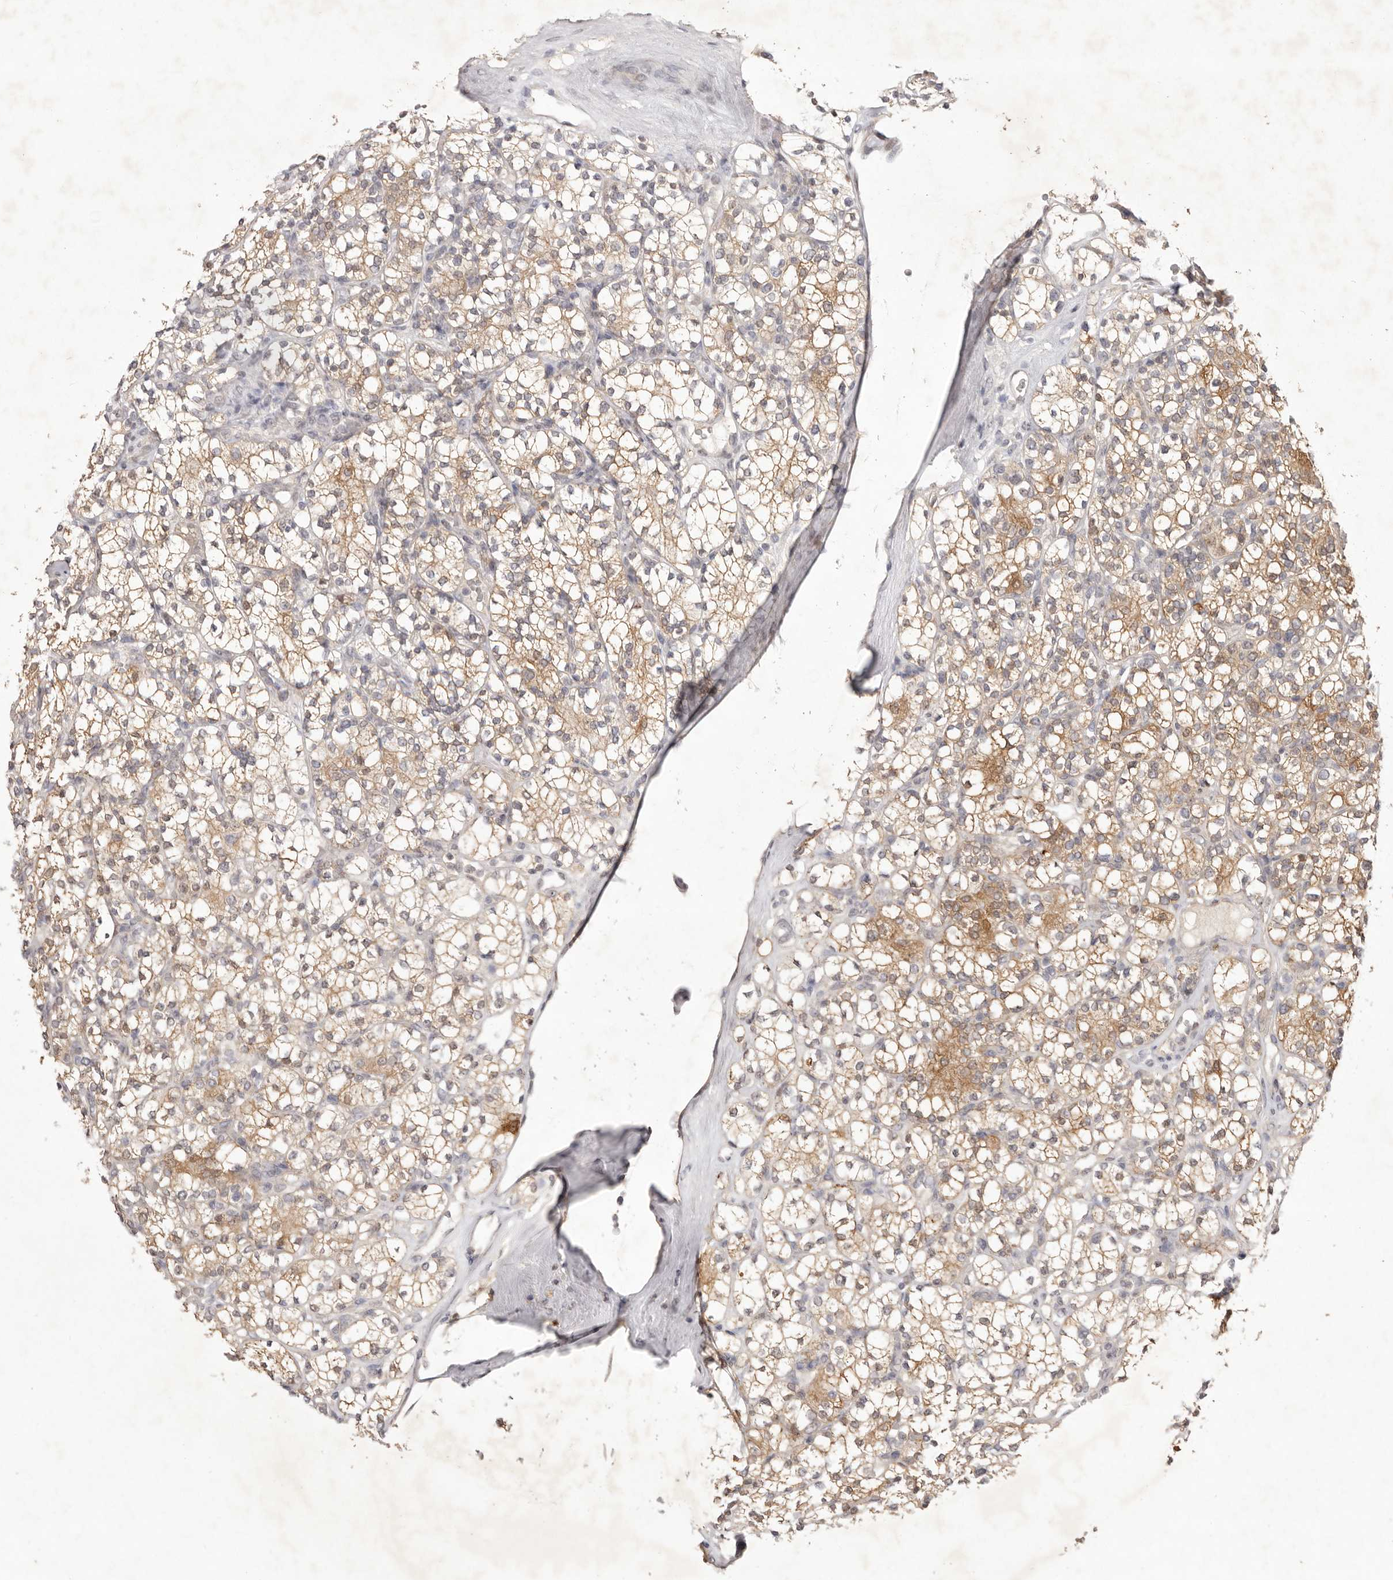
{"staining": {"intensity": "moderate", "quantity": ">75%", "location": "cytoplasmic/membranous"}, "tissue": "renal cancer", "cell_type": "Tumor cells", "image_type": "cancer", "snomed": [{"axis": "morphology", "description": "Adenocarcinoma, NOS"}, {"axis": "topography", "description": "Kidney"}], "caption": "Protein expression analysis of renal adenocarcinoma demonstrates moderate cytoplasmic/membranous staining in approximately >75% of tumor cells. Using DAB (brown) and hematoxylin (blue) stains, captured at high magnification using brightfield microscopy.", "gene": "TADA1", "patient": {"sex": "male", "age": 77}}